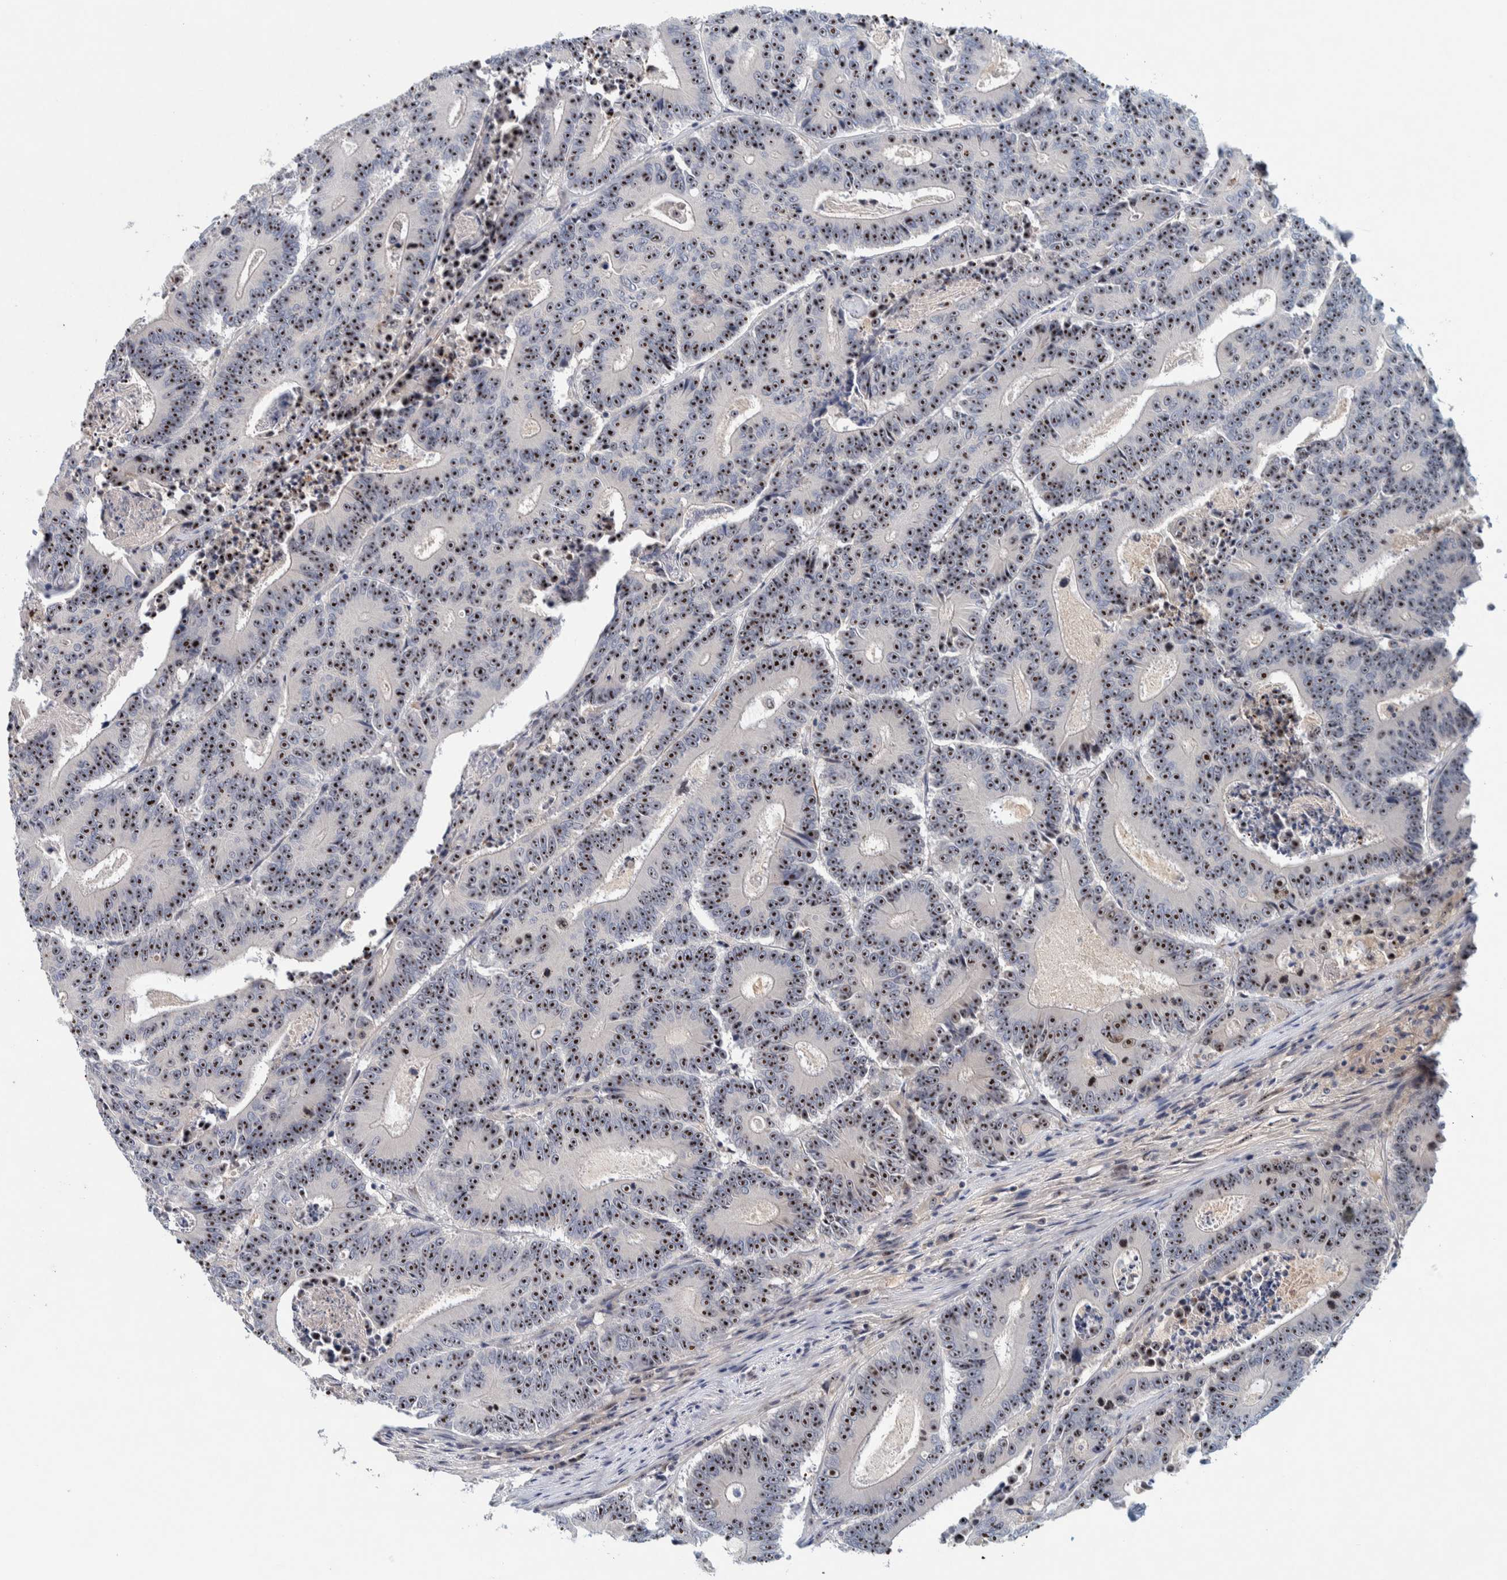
{"staining": {"intensity": "strong", "quantity": ">75%", "location": "nuclear"}, "tissue": "colorectal cancer", "cell_type": "Tumor cells", "image_type": "cancer", "snomed": [{"axis": "morphology", "description": "Adenocarcinoma, NOS"}, {"axis": "topography", "description": "Colon"}], "caption": "Immunohistochemical staining of human colorectal cancer demonstrates high levels of strong nuclear protein positivity in approximately >75% of tumor cells. The staining is performed using DAB brown chromogen to label protein expression. The nuclei are counter-stained blue using hematoxylin.", "gene": "NOL11", "patient": {"sex": "male", "age": 83}}